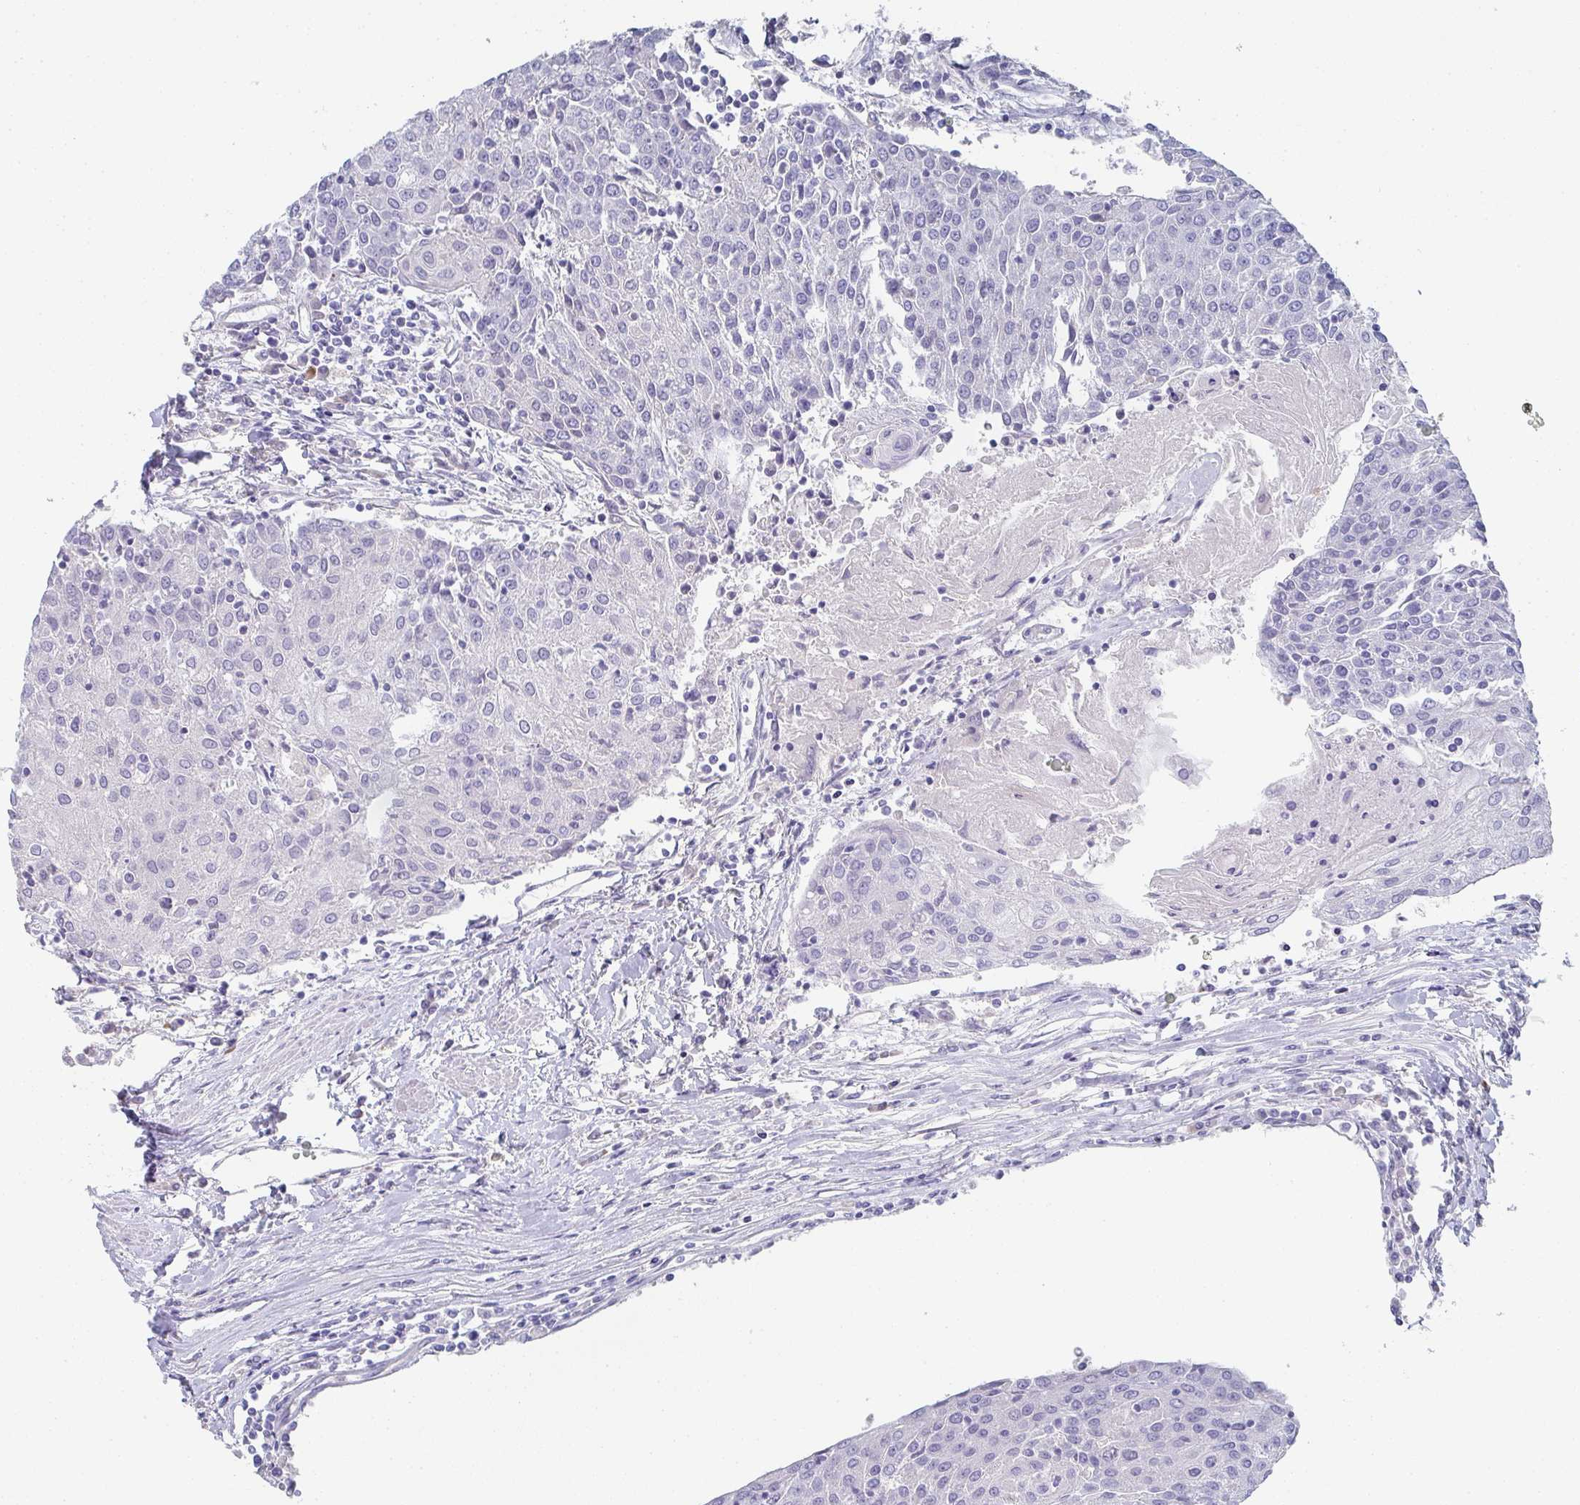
{"staining": {"intensity": "negative", "quantity": "none", "location": "none"}, "tissue": "urothelial cancer", "cell_type": "Tumor cells", "image_type": "cancer", "snomed": [{"axis": "morphology", "description": "Urothelial carcinoma, High grade"}, {"axis": "topography", "description": "Urinary bladder"}], "caption": "This is an immunohistochemistry (IHC) image of urothelial cancer. There is no staining in tumor cells.", "gene": "NOXRED1", "patient": {"sex": "female", "age": 85}}